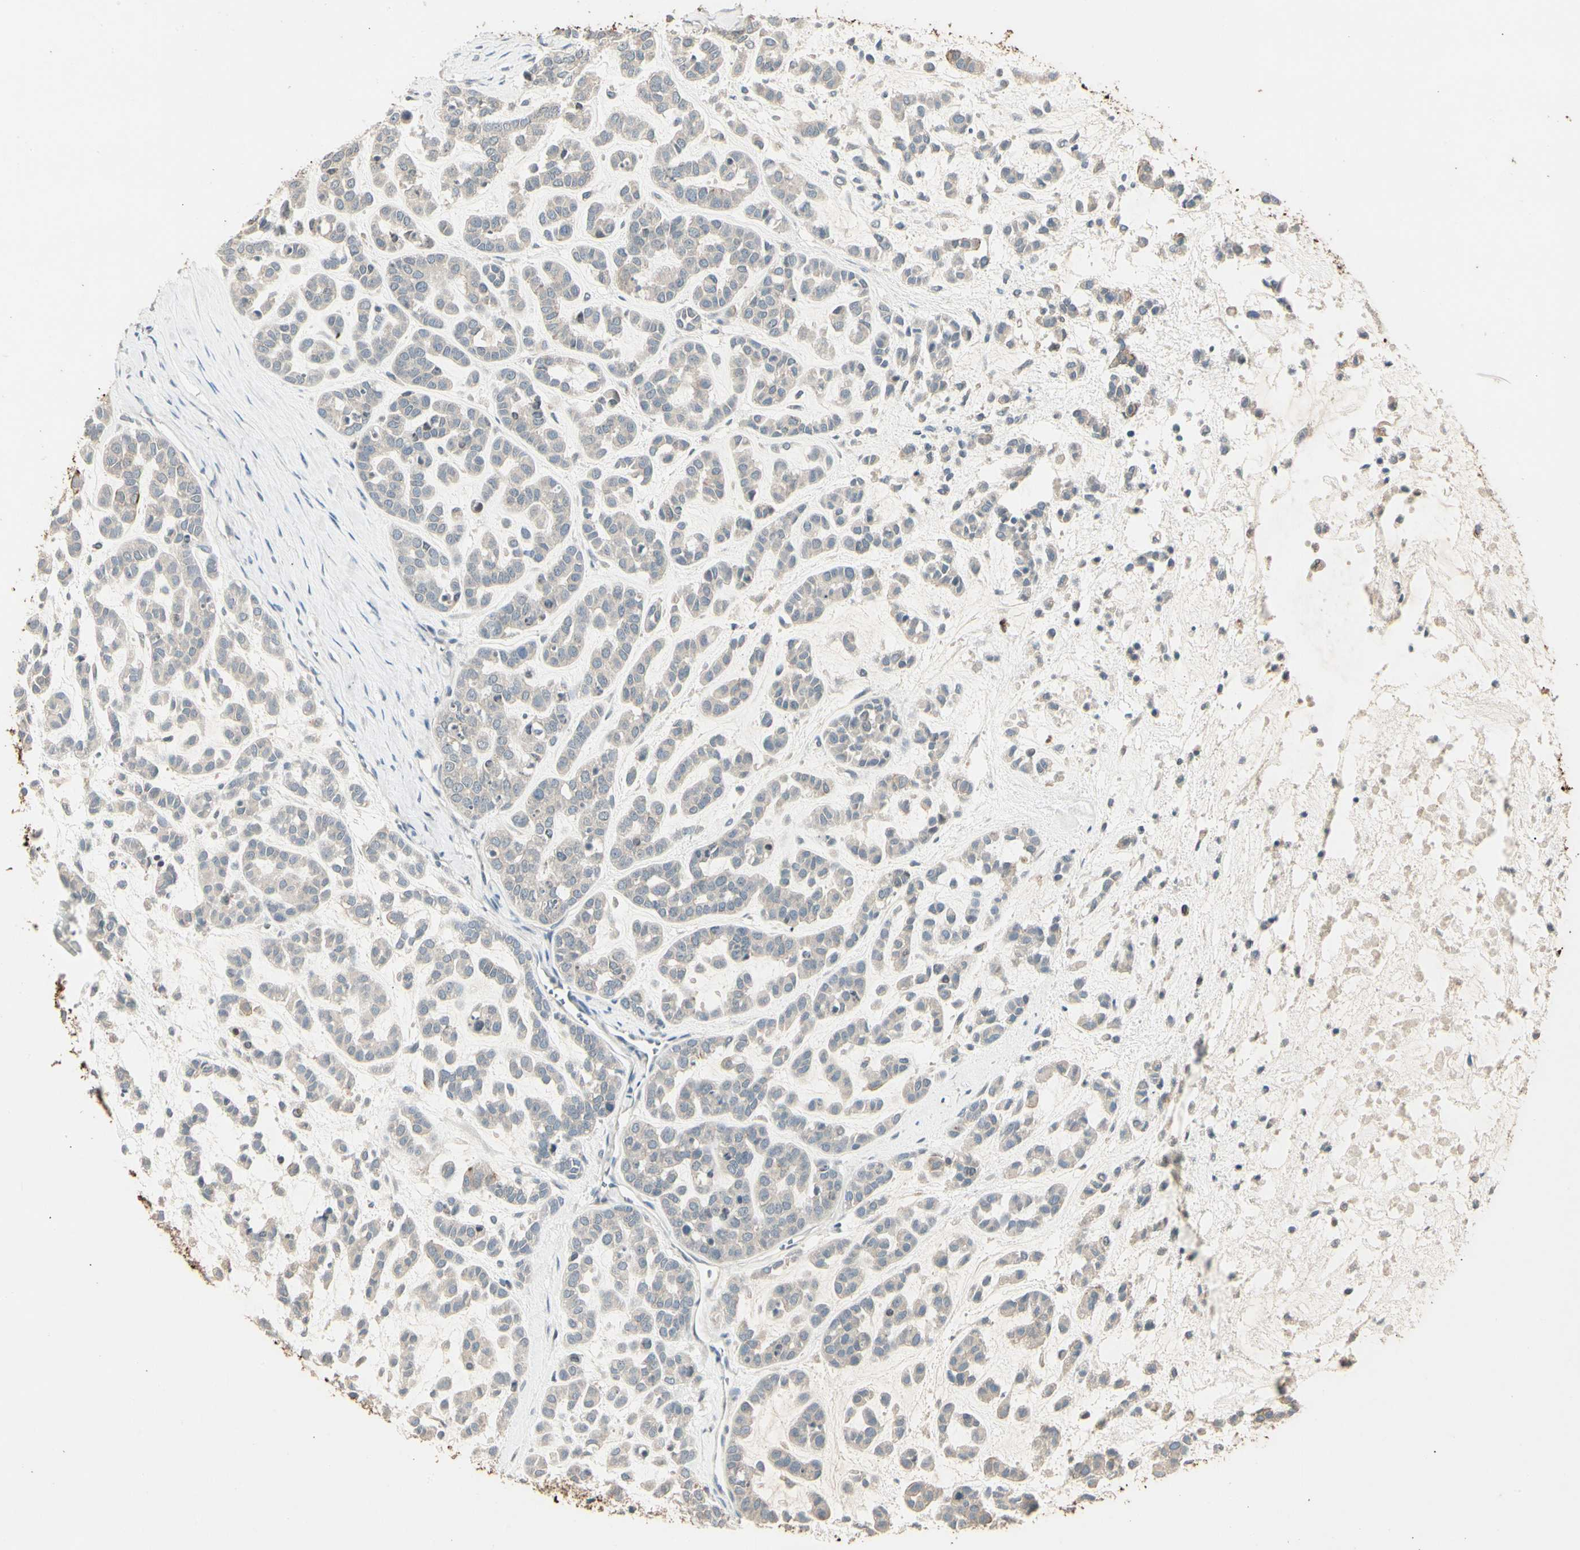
{"staining": {"intensity": "weak", "quantity": "25%-75%", "location": "cytoplasmic/membranous"}, "tissue": "head and neck cancer", "cell_type": "Tumor cells", "image_type": "cancer", "snomed": [{"axis": "morphology", "description": "Adenocarcinoma, NOS"}, {"axis": "morphology", "description": "Adenoma, NOS"}, {"axis": "topography", "description": "Head-Neck"}], "caption": "Adenocarcinoma (head and neck) stained with DAB (3,3'-diaminobenzidine) immunohistochemistry exhibits low levels of weak cytoplasmic/membranous positivity in approximately 25%-75% of tumor cells.", "gene": "SKIL", "patient": {"sex": "female", "age": 55}}